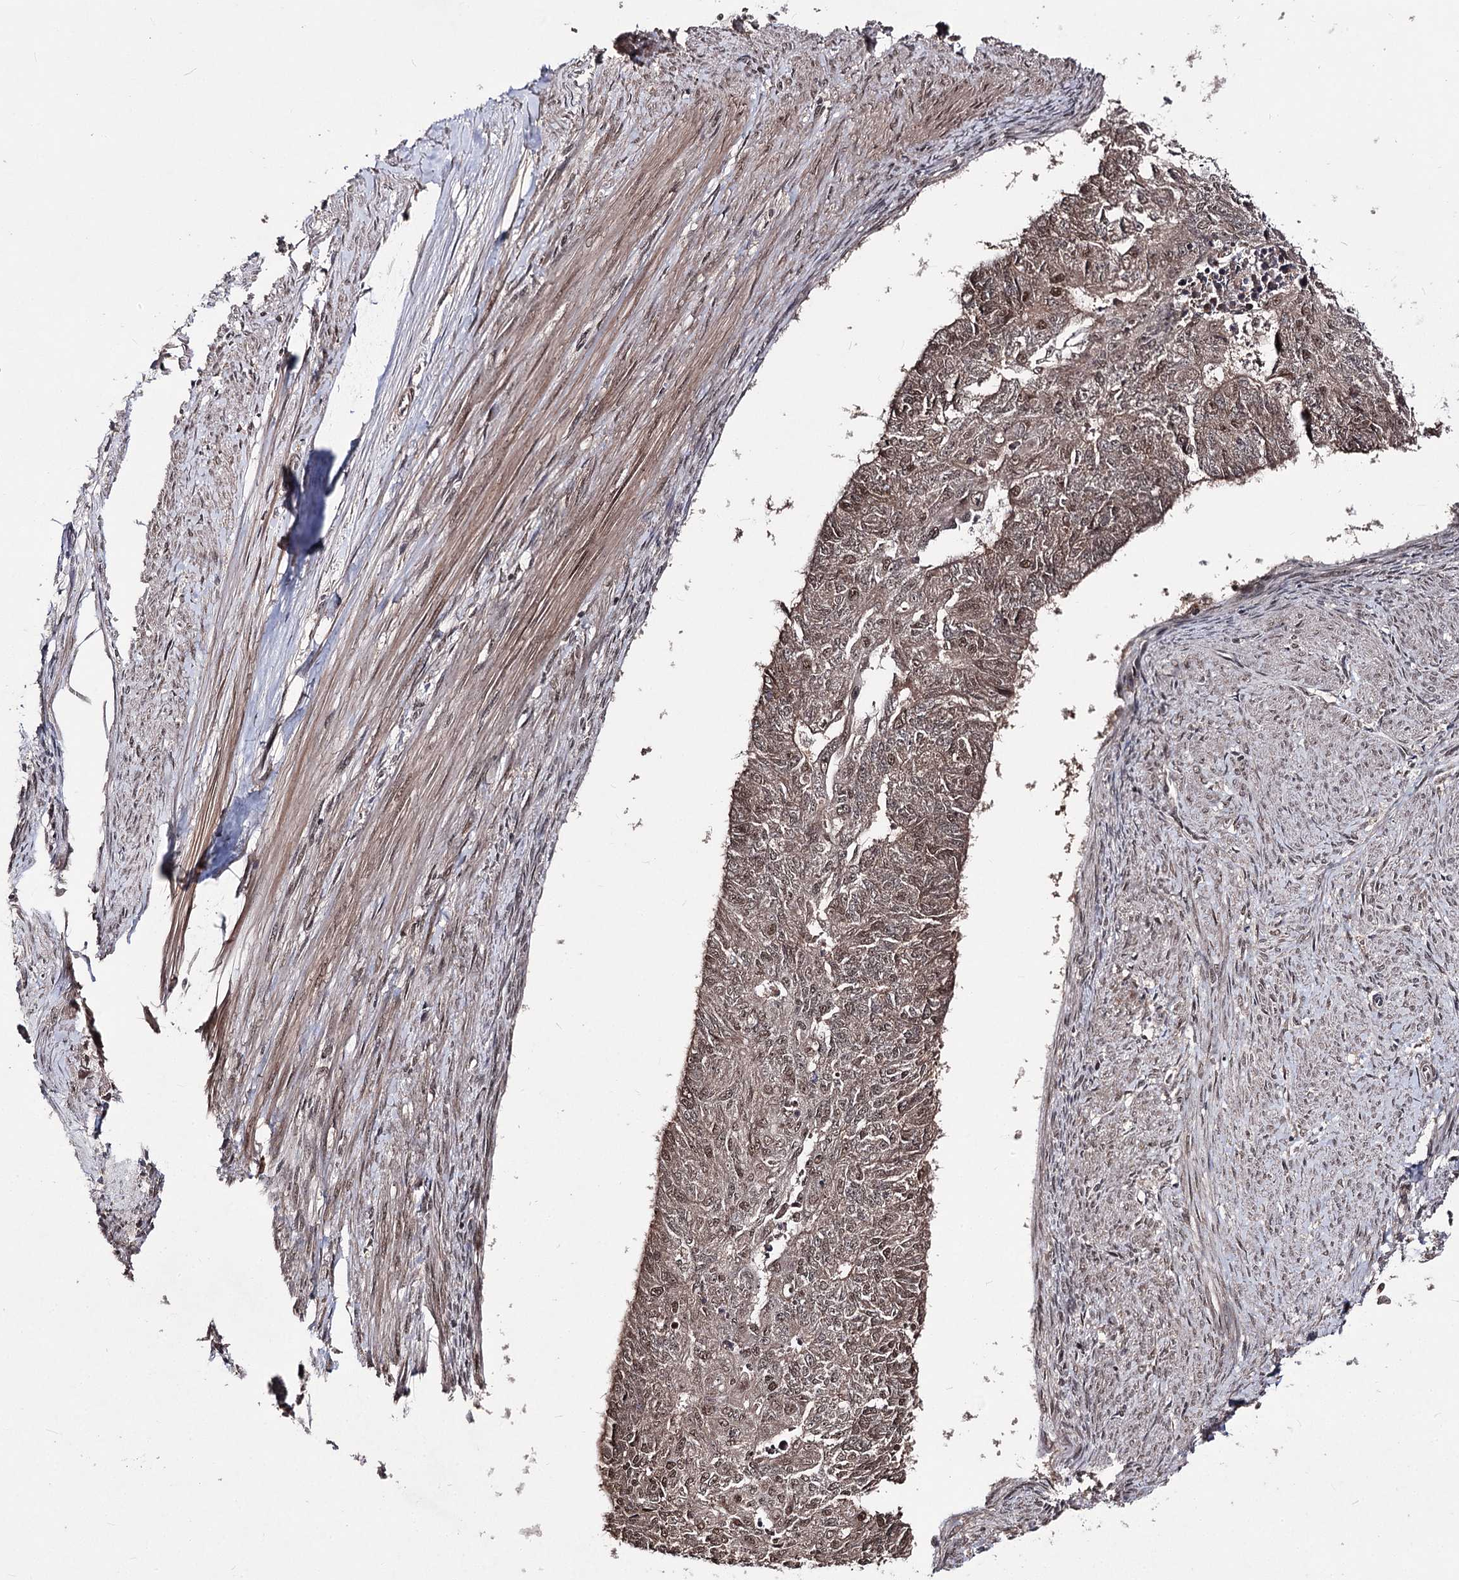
{"staining": {"intensity": "moderate", "quantity": ">75%", "location": "cytoplasmic/membranous,nuclear"}, "tissue": "endometrial cancer", "cell_type": "Tumor cells", "image_type": "cancer", "snomed": [{"axis": "morphology", "description": "Adenocarcinoma, NOS"}, {"axis": "topography", "description": "Endometrium"}], "caption": "Protein staining of adenocarcinoma (endometrial) tissue demonstrates moderate cytoplasmic/membranous and nuclear positivity in approximately >75% of tumor cells.", "gene": "FAM53B", "patient": {"sex": "female", "age": 32}}